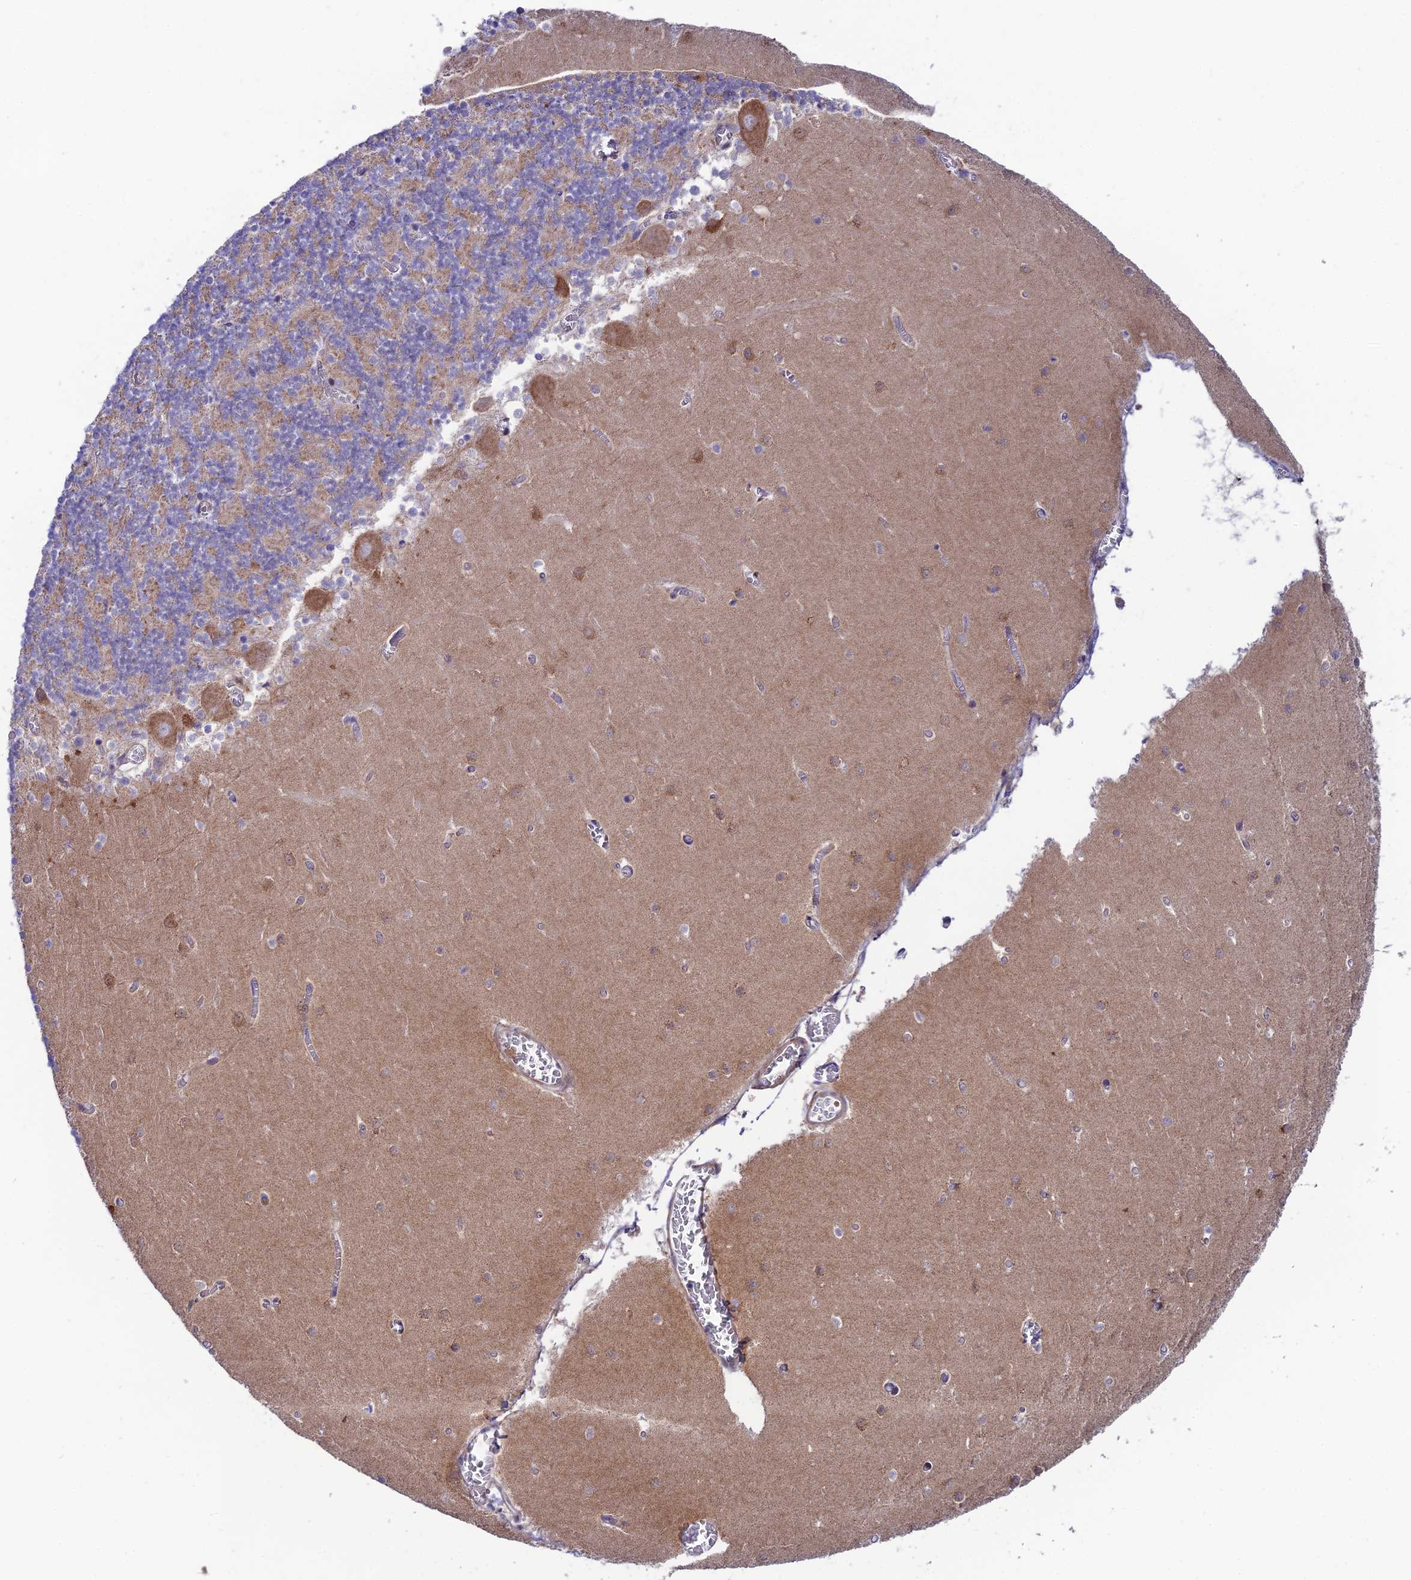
{"staining": {"intensity": "moderate", "quantity": "<25%", "location": "cytoplasmic/membranous"}, "tissue": "cerebellum", "cell_type": "Cells in granular layer", "image_type": "normal", "snomed": [{"axis": "morphology", "description": "Normal tissue, NOS"}, {"axis": "topography", "description": "Cerebellum"}], "caption": "About <25% of cells in granular layer in unremarkable cerebellum reveal moderate cytoplasmic/membranous protein staining as visualized by brown immunohistochemical staining.", "gene": "COL6A6", "patient": {"sex": "female", "age": 28}}